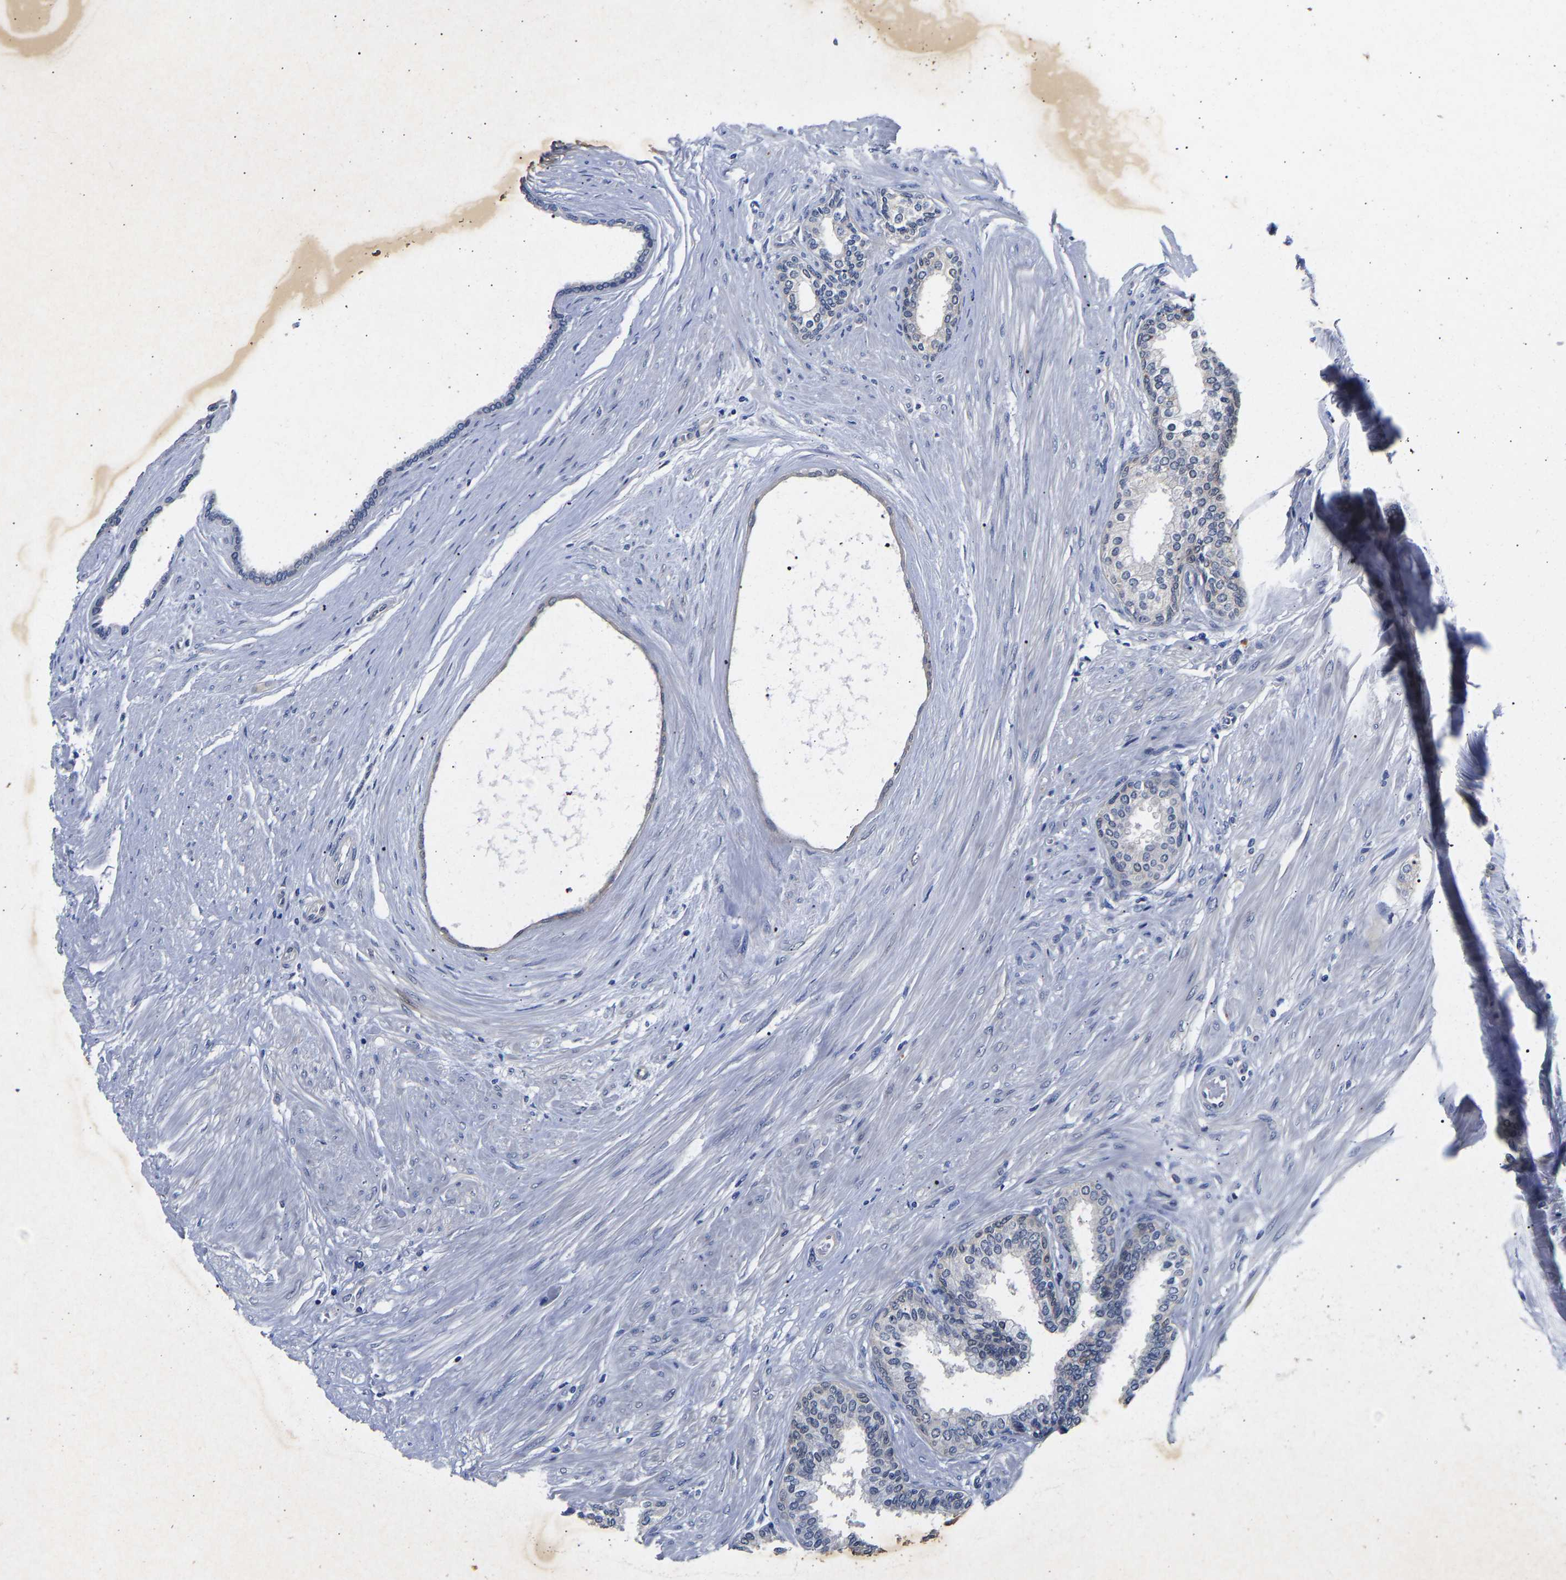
{"staining": {"intensity": "negative", "quantity": "none", "location": "none"}, "tissue": "prostate cancer", "cell_type": "Tumor cells", "image_type": "cancer", "snomed": [{"axis": "morphology", "description": "Adenocarcinoma, Low grade"}, {"axis": "topography", "description": "Prostate"}], "caption": "The IHC micrograph has no significant positivity in tumor cells of prostate cancer (adenocarcinoma (low-grade)) tissue.", "gene": "CCDC6", "patient": {"sex": "male", "age": 57}}